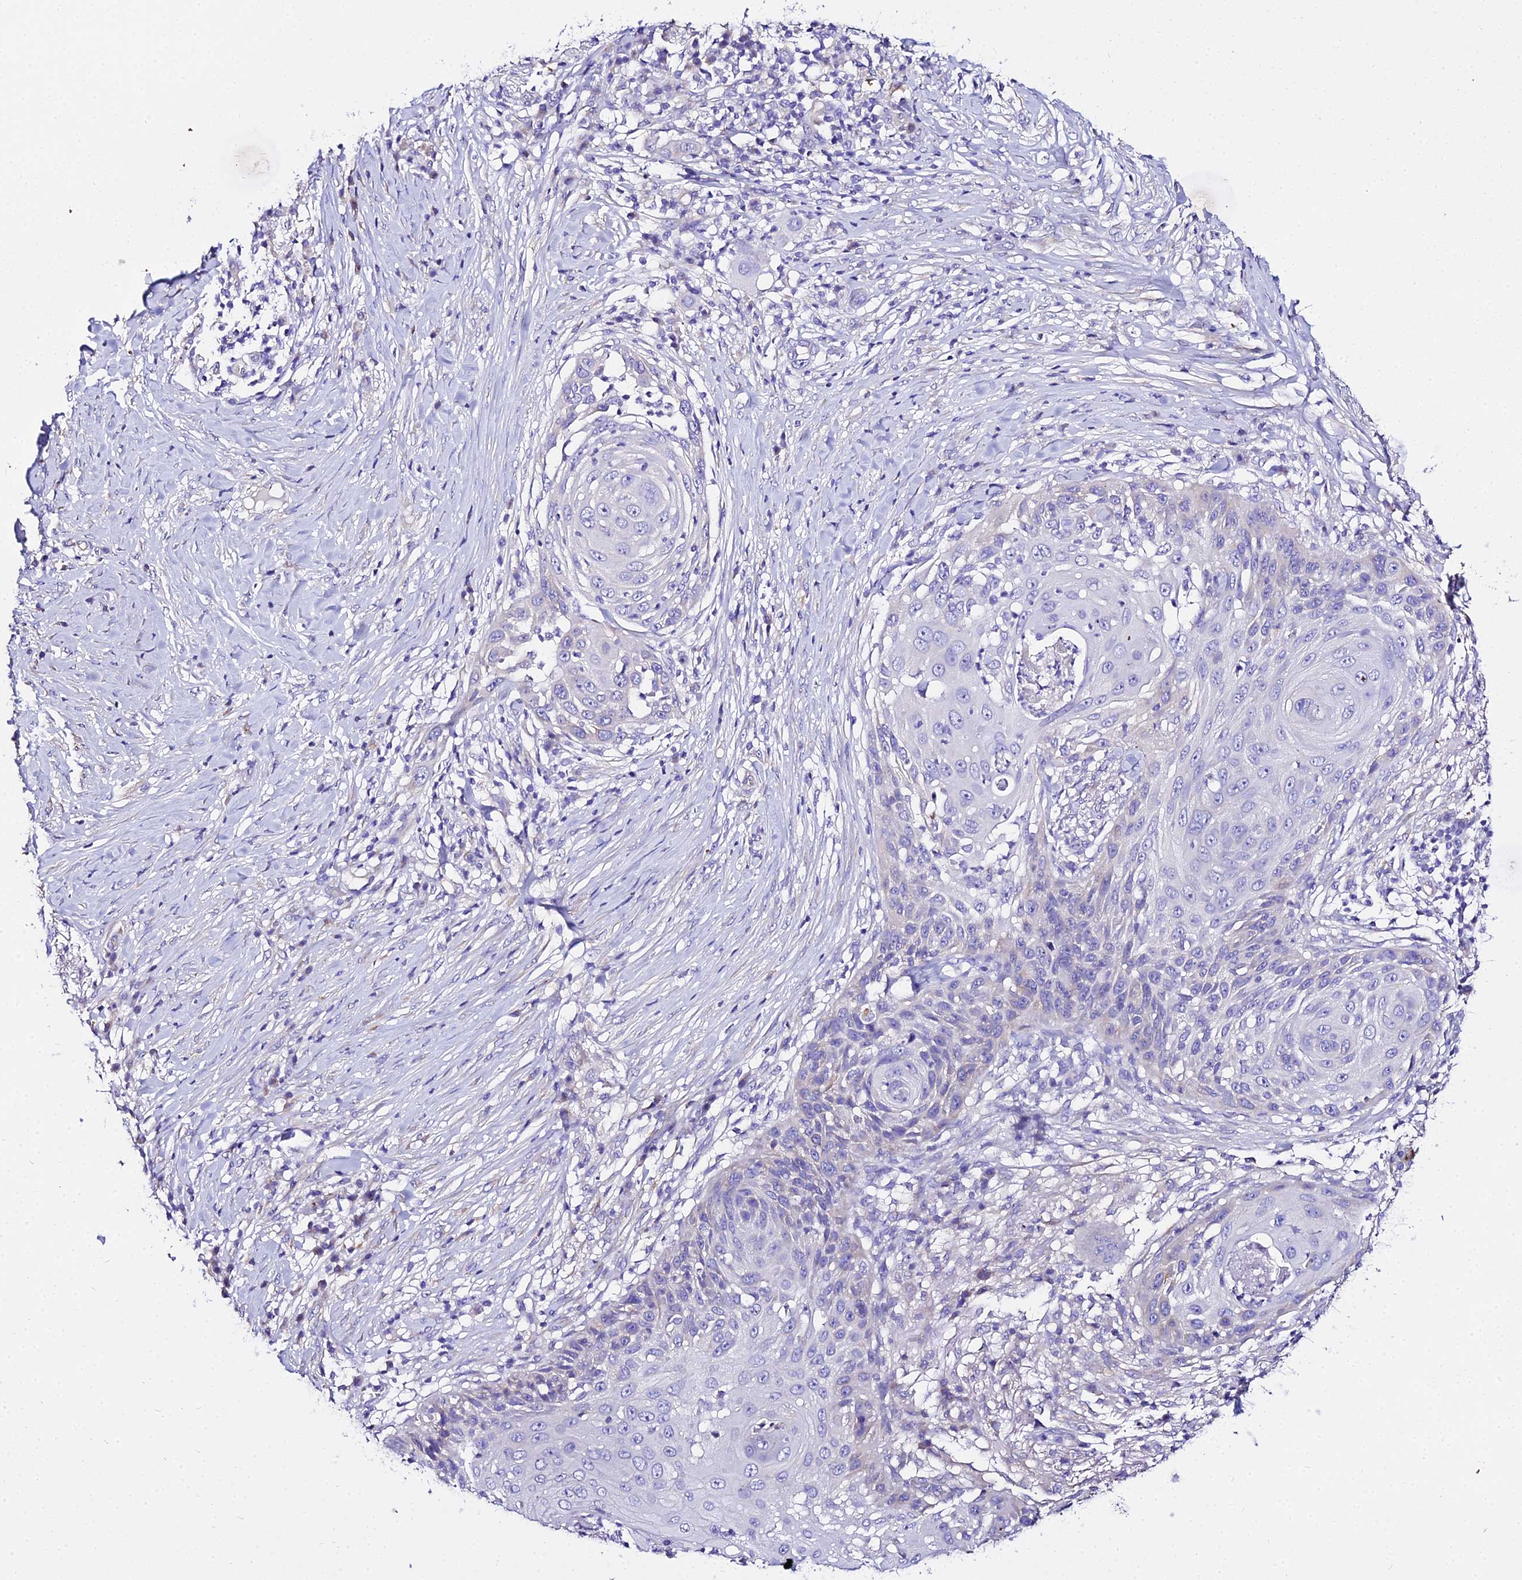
{"staining": {"intensity": "negative", "quantity": "none", "location": "none"}, "tissue": "skin cancer", "cell_type": "Tumor cells", "image_type": "cancer", "snomed": [{"axis": "morphology", "description": "Squamous cell carcinoma, NOS"}, {"axis": "topography", "description": "Skin"}], "caption": "Tumor cells show no significant expression in squamous cell carcinoma (skin).", "gene": "TUBA3D", "patient": {"sex": "female", "age": 44}}